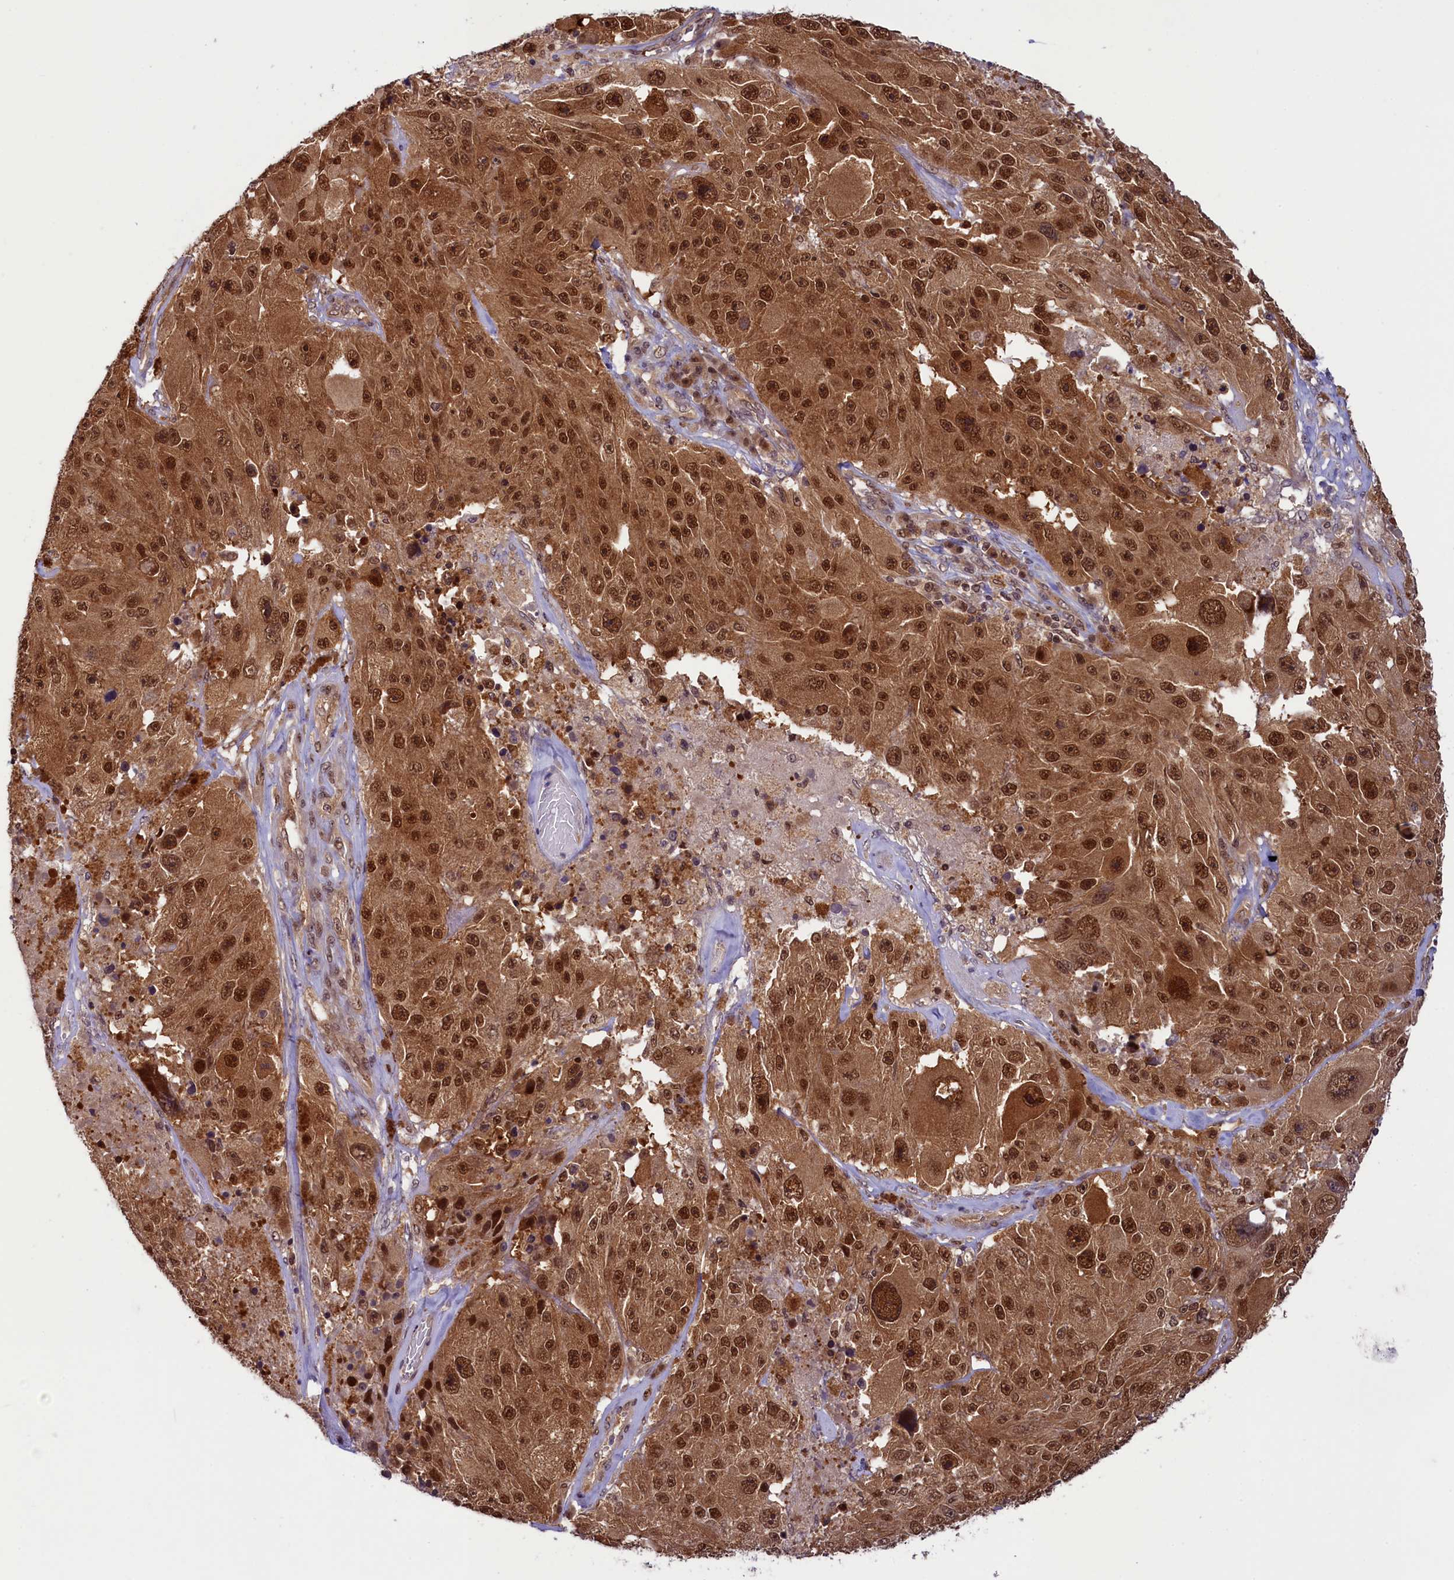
{"staining": {"intensity": "strong", "quantity": ">75%", "location": "cytoplasmic/membranous,nuclear"}, "tissue": "melanoma", "cell_type": "Tumor cells", "image_type": "cancer", "snomed": [{"axis": "morphology", "description": "Malignant melanoma, Metastatic site"}, {"axis": "topography", "description": "Lymph node"}], "caption": "A high amount of strong cytoplasmic/membranous and nuclear expression is present in about >75% of tumor cells in malignant melanoma (metastatic site) tissue. (DAB IHC, brown staining for protein, blue staining for nuclei).", "gene": "SLC7A6OS", "patient": {"sex": "male", "age": 62}}